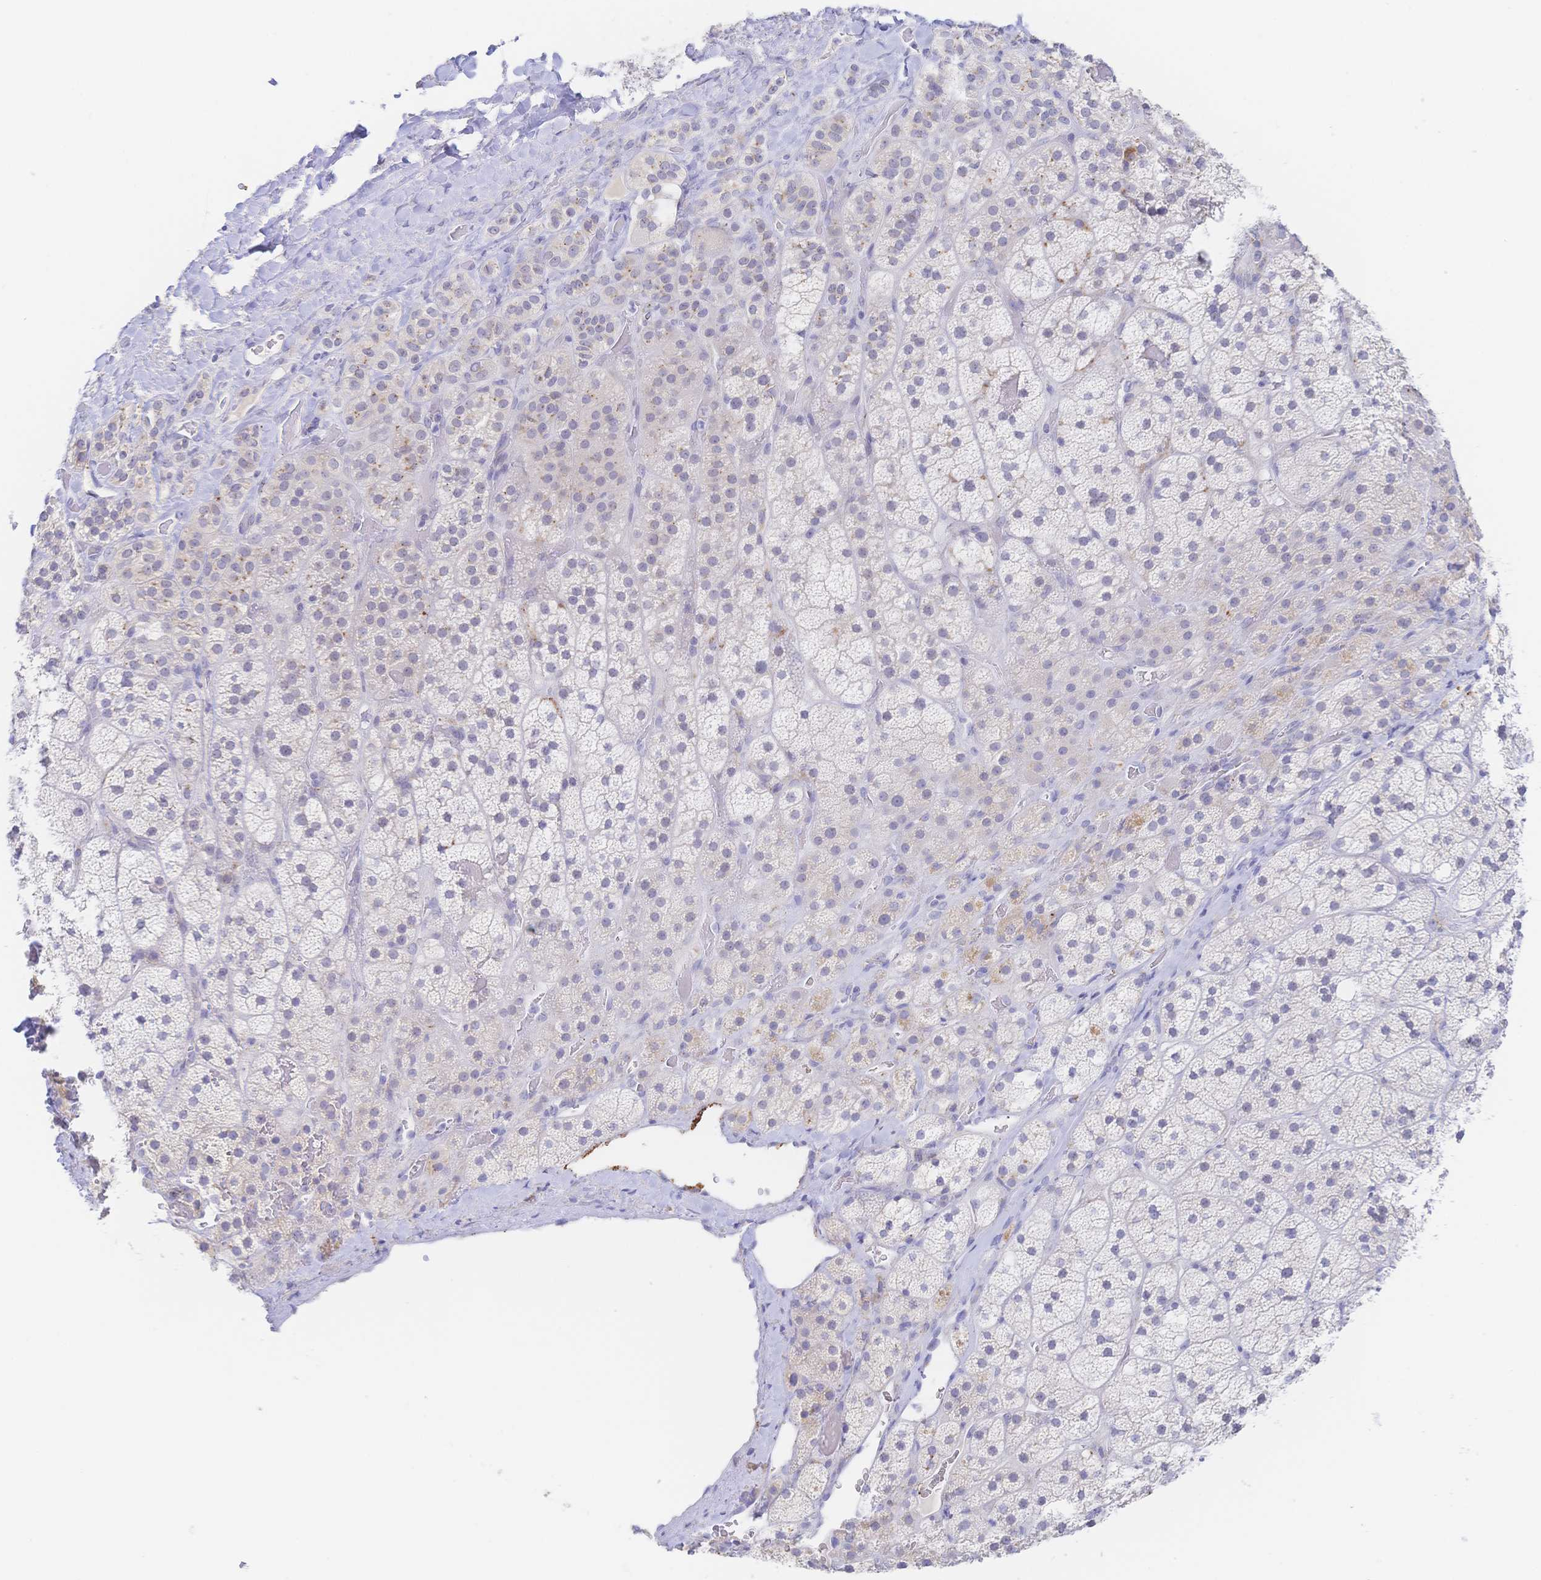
{"staining": {"intensity": "weak", "quantity": "<25%", "location": "cytoplasmic/membranous"}, "tissue": "adrenal gland", "cell_type": "Glandular cells", "image_type": "normal", "snomed": [{"axis": "morphology", "description": "Normal tissue, NOS"}, {"axis": "topography", "description": "Adrenal gland"}], "caption": "High power microscopy image of an IHC photomicrograph of benign adrenal gland, revealing no significant positivity in glandular cells. (DAB IHC, high magnification).", "gene": "SIAH3", "patient": {"sex": "male", "age": 57}}